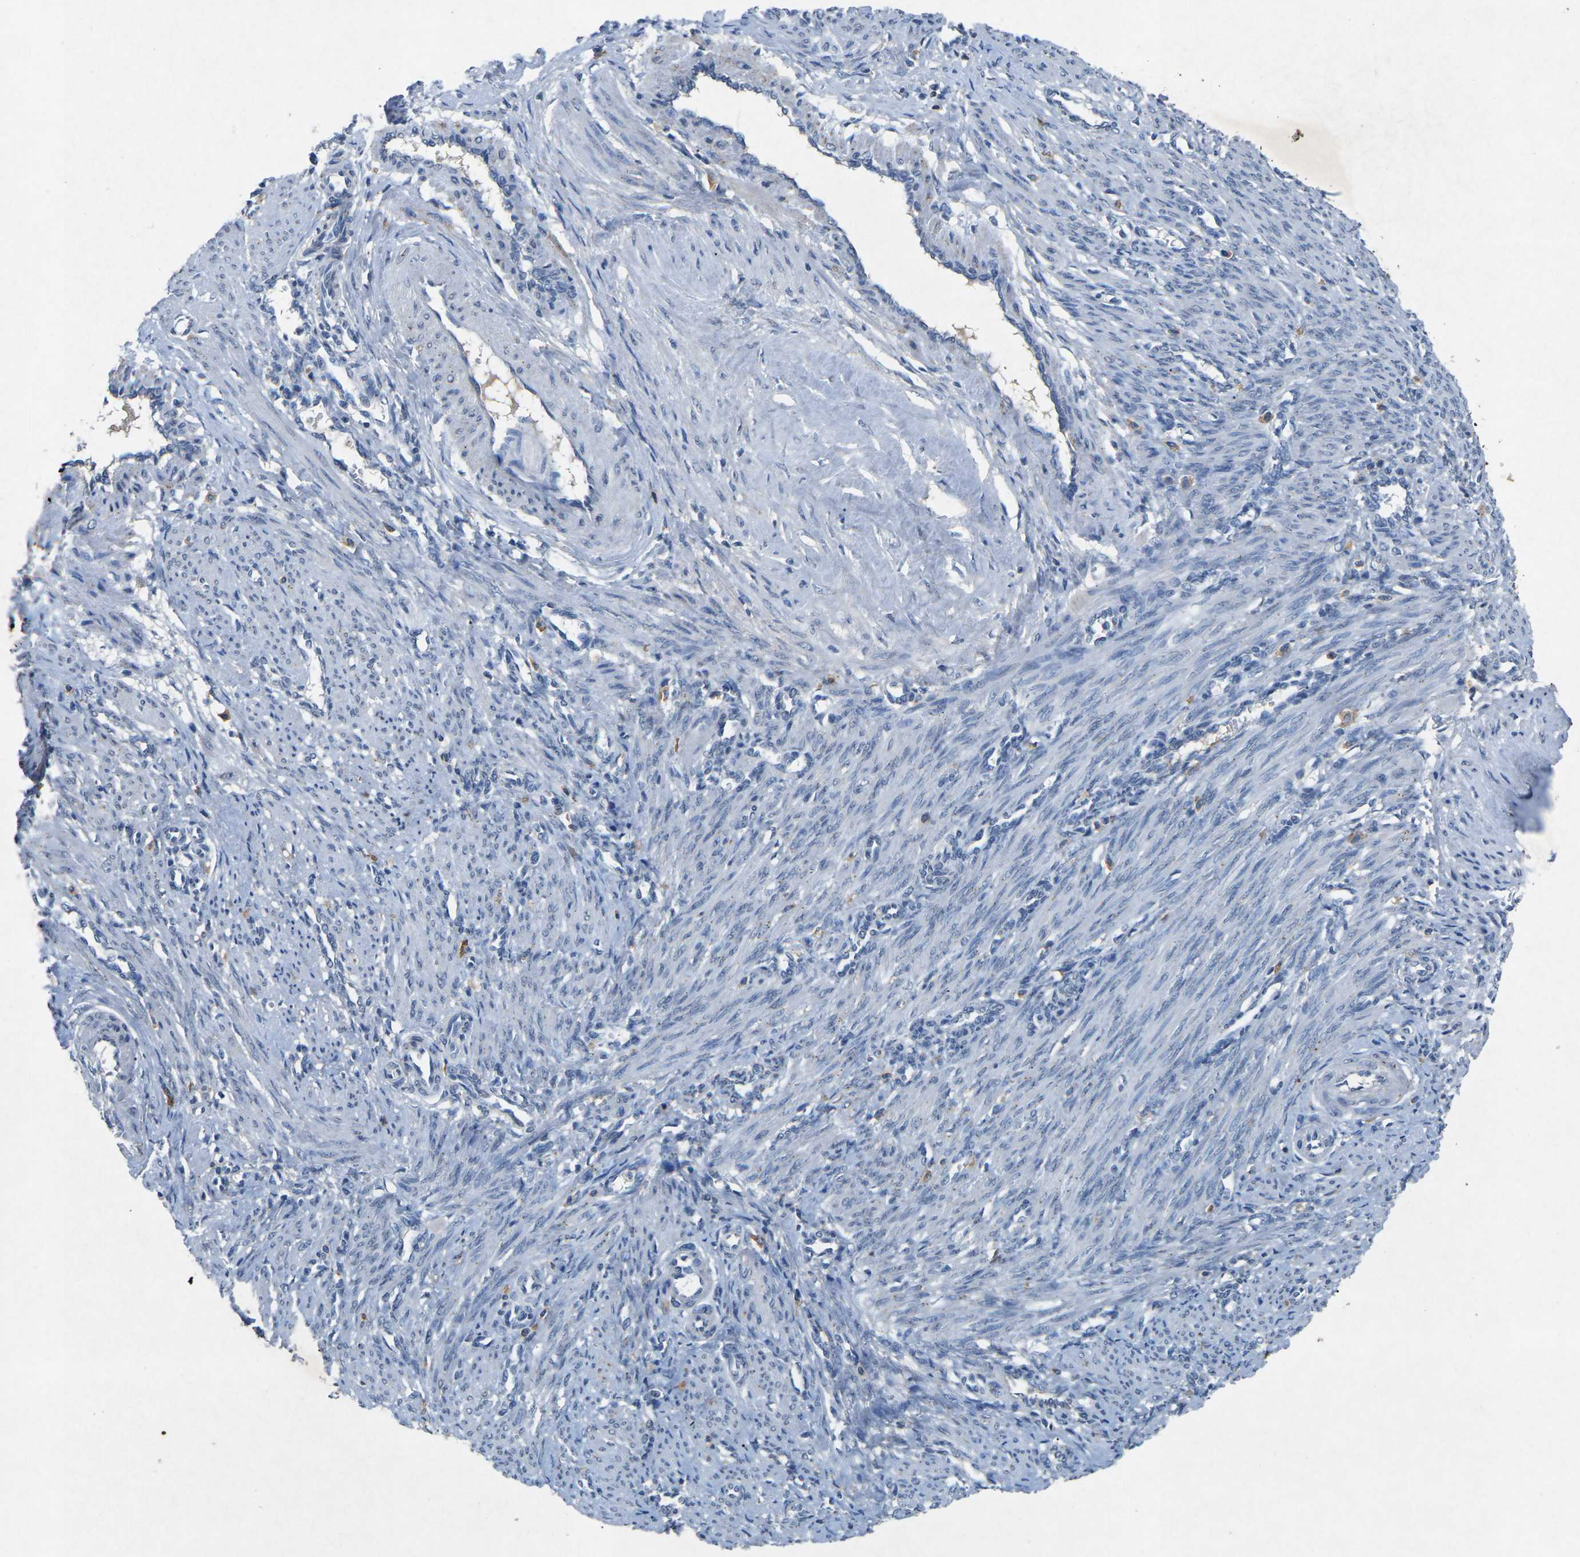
{"staining": {"intensity": "negative", "quantity": "none", "location": "none"}, "tissue": "smooth muscle", "cell_type": "Smooth muscle cells", "image_type": "normal", "snomed": [{"axis": "morphology", "description": "Normal tissue, NOS"}, {"axis": "topography", "description": "Endometrium"}], "caption": "Immunohistochemistry histopathology image of unremarkable smooth muscle: smooth muscle stained with DAB shows no significant protein staining in smooth muscle cells.", "gene": "PLG", "patient": {"sex": "female", "age": 33}}